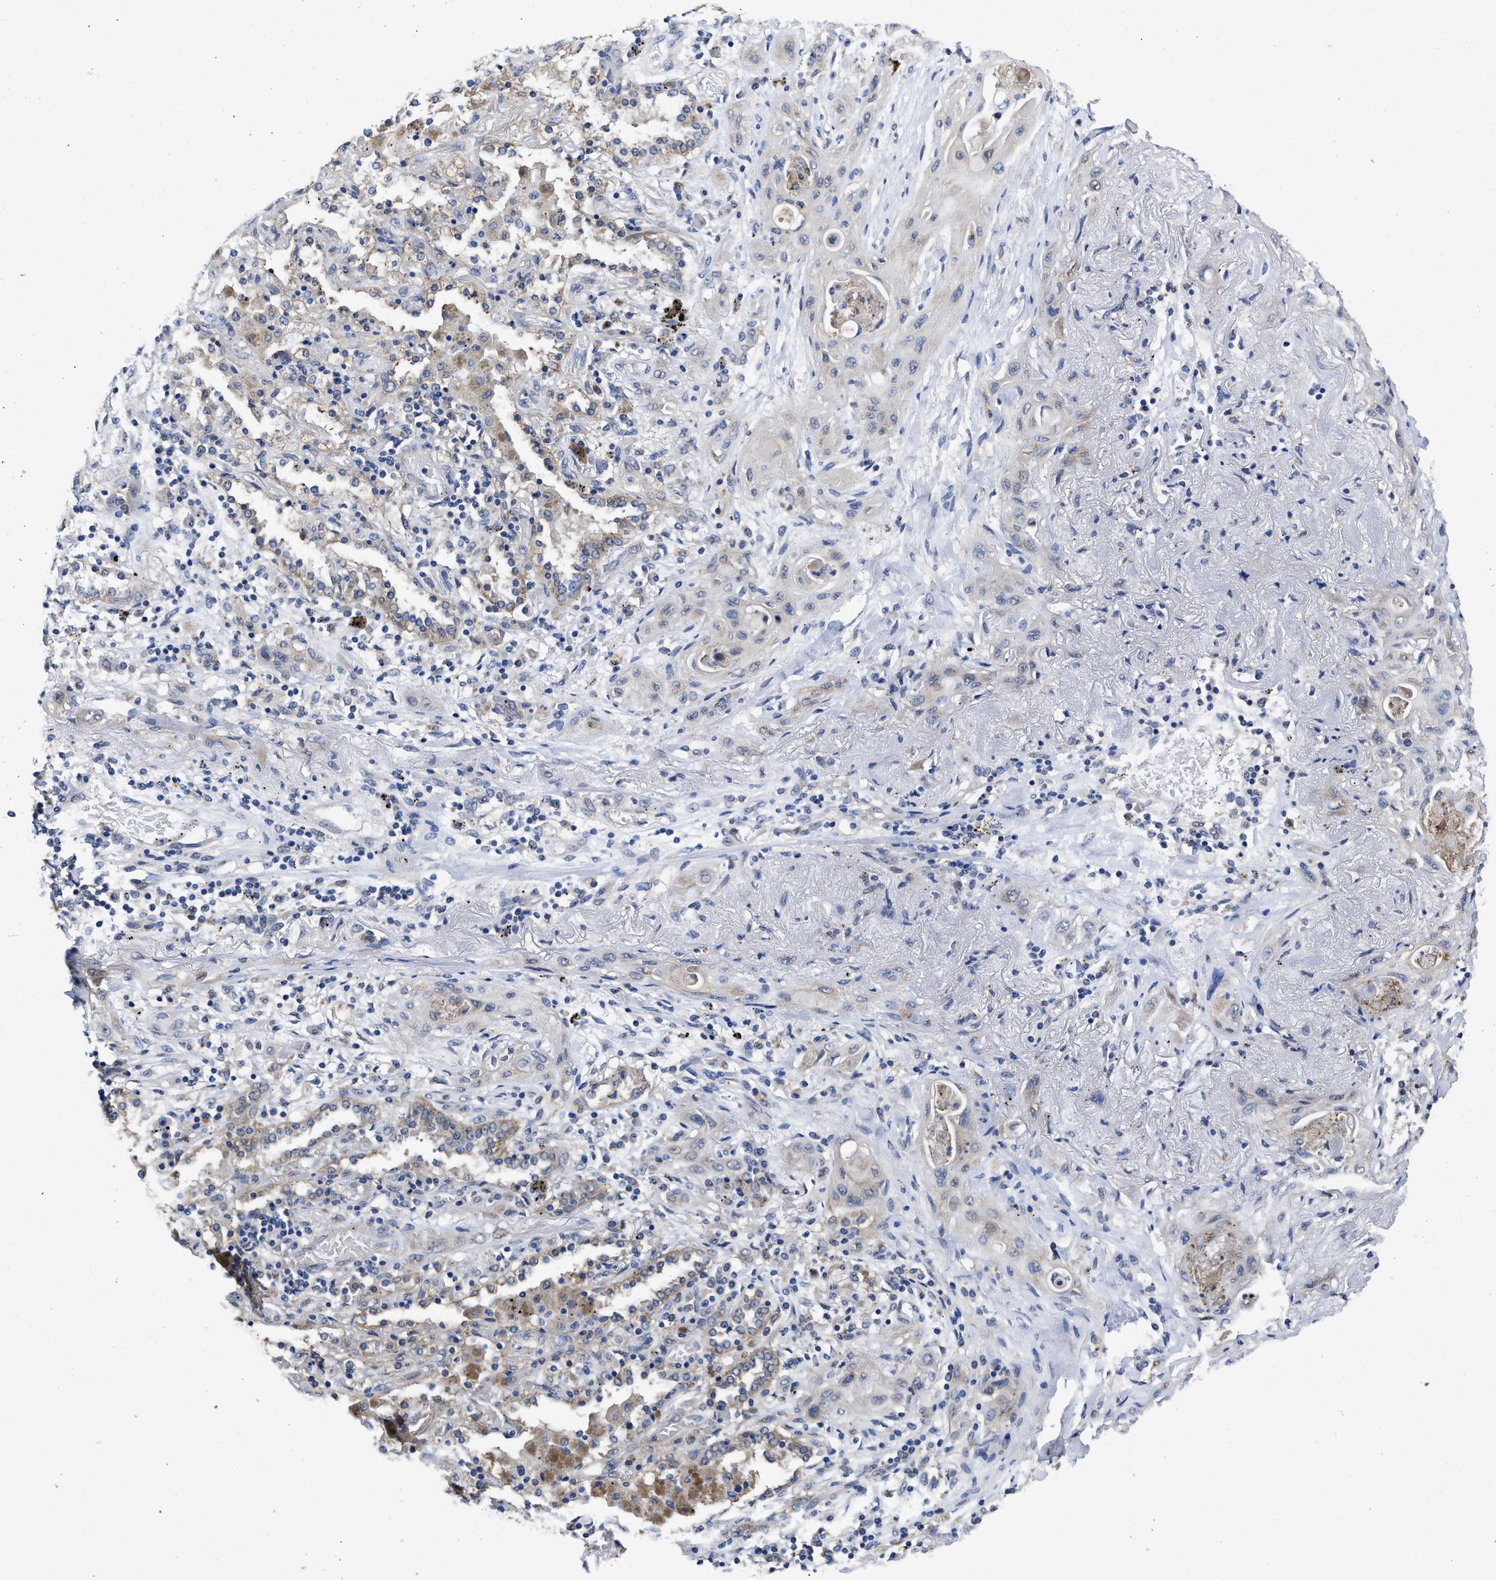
{"staining": {"intensity": "weak", "quantity": "<25%", "location": "cytoplasmic/membranous"}, "tissue": "lung cancer", "cell_type": "Tumor cells", "image_type": "cancer", "snomed": [{"axis": "morphology", "description": "Squamous cell carcinoma, NOS"}, {"axis": "topography", "description": "Lung"}], "caption": "Squamous cell carcinoma (lung) stained for a protein using immunohistochemistry reveals no positivity tumor cells.", "gene": "PKD2", "patient": {"sex": "female", "age": 47}}